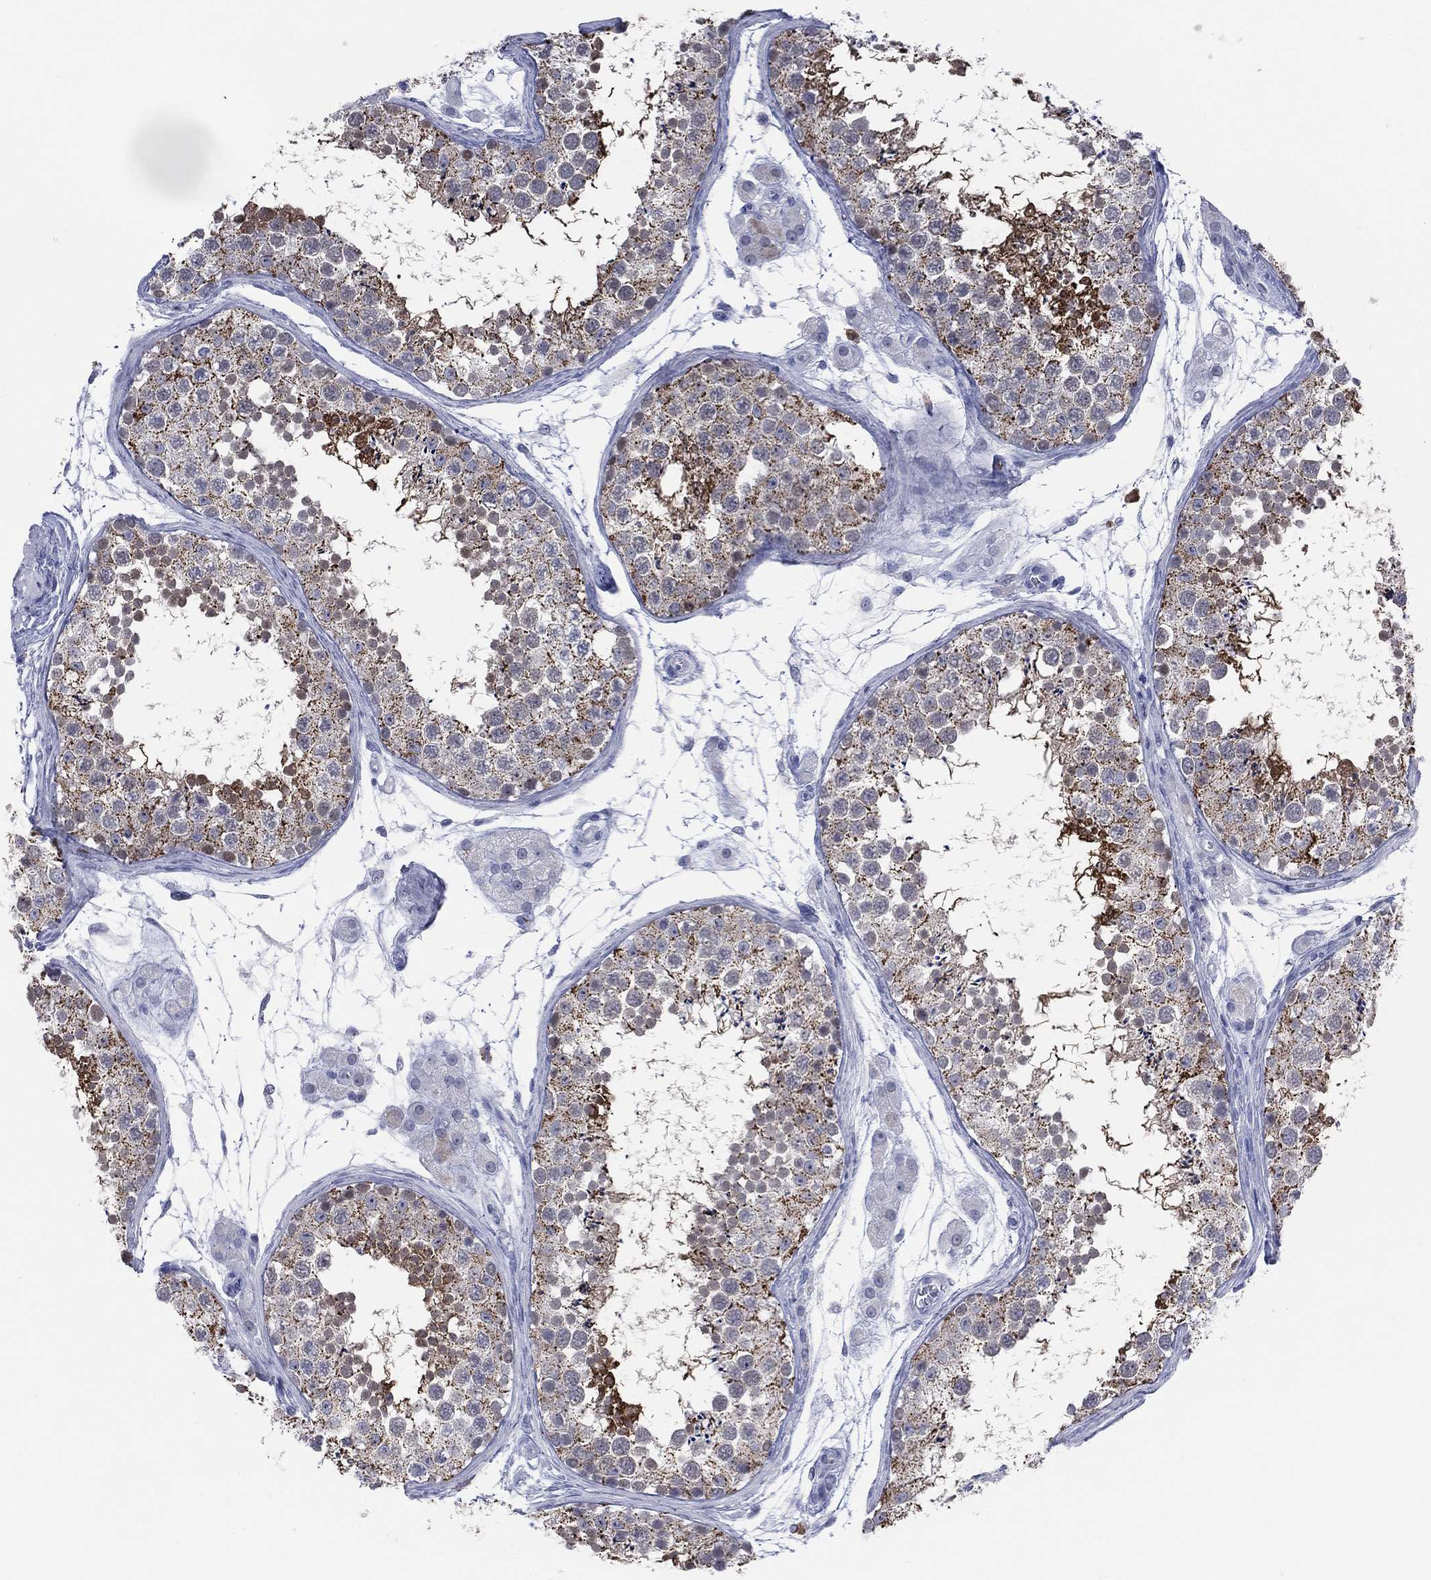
{"staining": {"intensity": "strong", "quantity": "<25%", "location": "cytoplasmic/membranous"}, "tissue": "testis", "cell_type": "Cells in seminiferous ducts", "image_type": "normal", "snomed": [{"axis": "morphology", "description": "Normal tissue, NOS"}, {"axis": "topography", "description": "Testis"}], "caption": "IHC micrograph of unremarkable human testis stained for a protein (brown), which displays medium levels of strong cytoplasmic/membranous positivity in approximately <25% of cells in seminiferous ducts.", "gene": "AKAP3", "patient": {"sex": "male", "age": 41}}